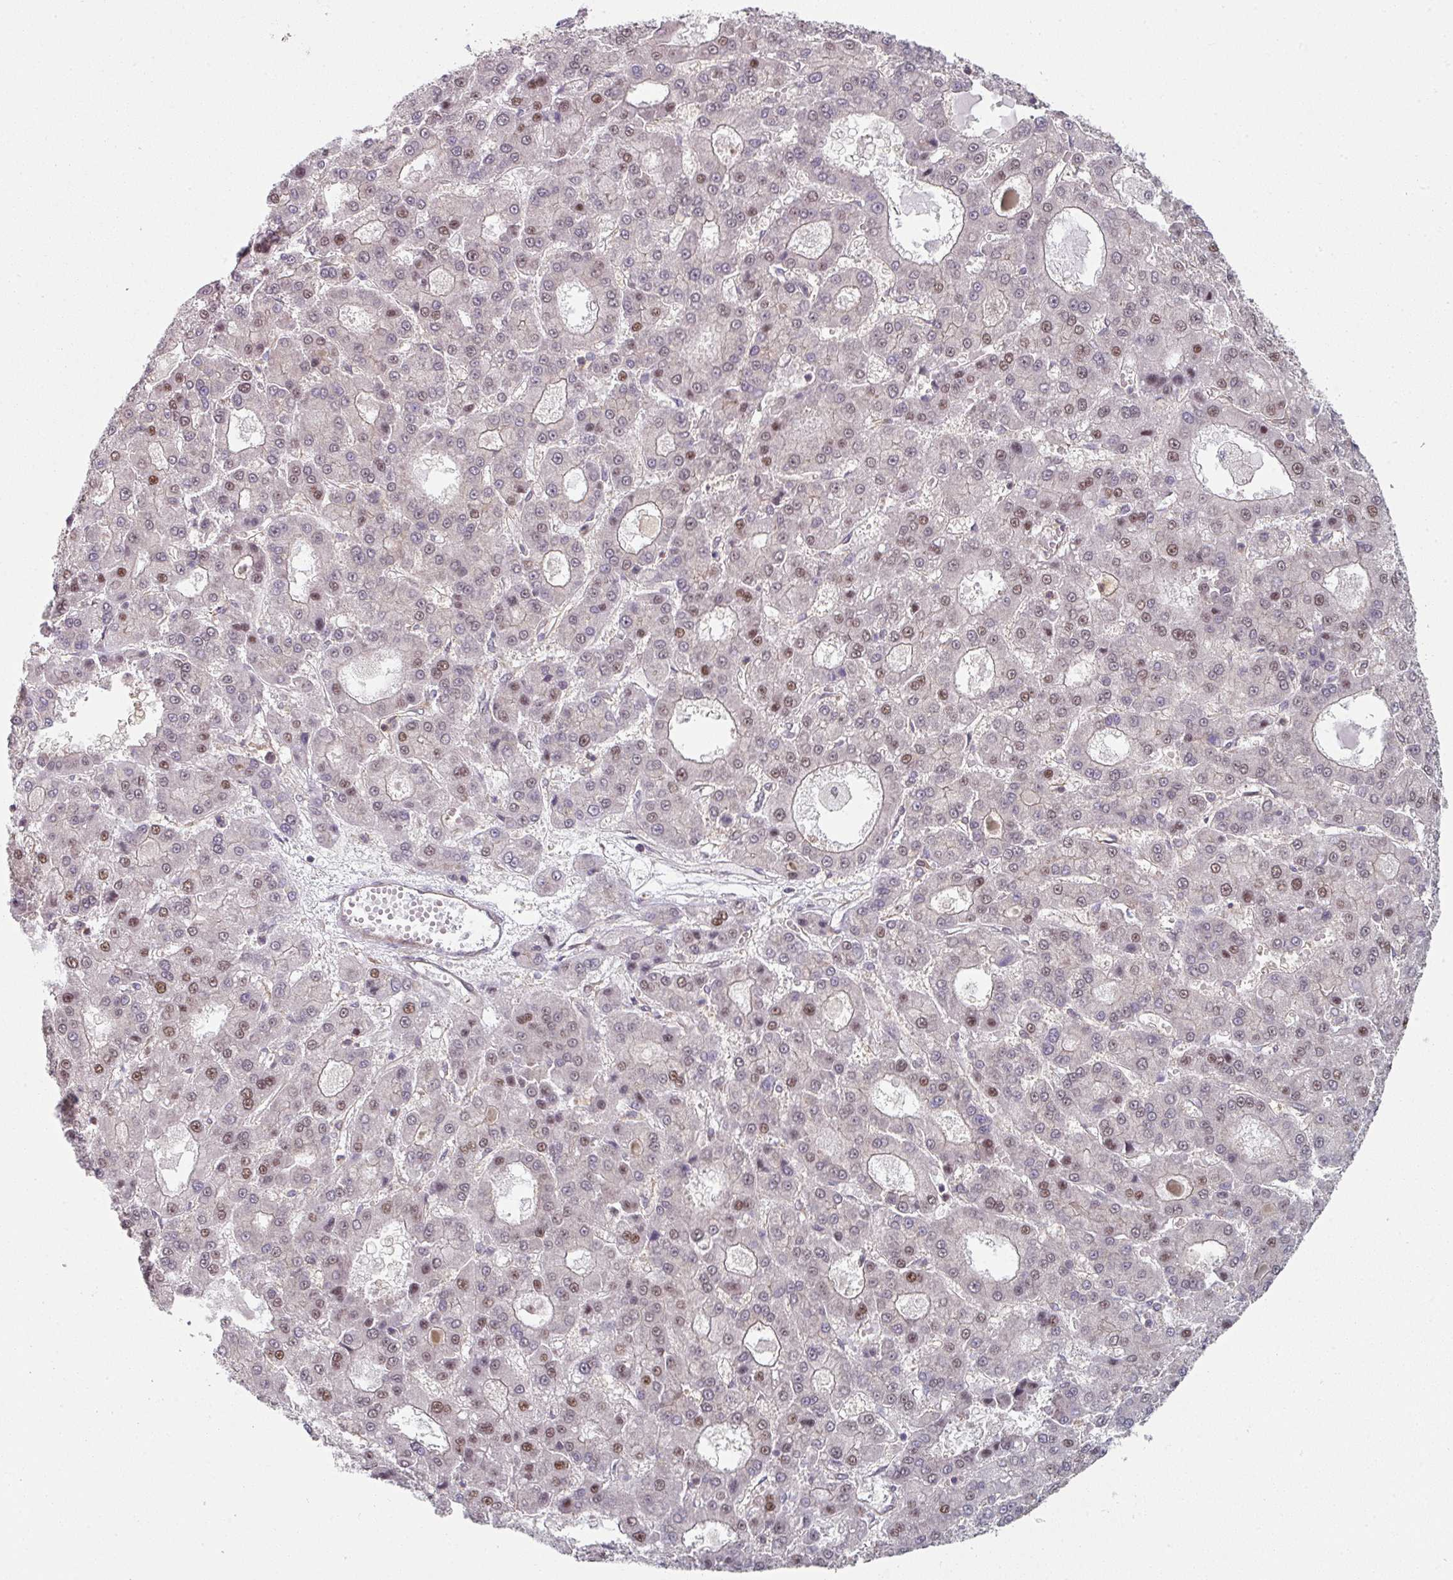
{"staining": {"intensity": "moderate", "quantity": "25%-75%", "location": "nuclear"}, "tissue": "liver cancer", "cell_type": "Tumor cells", "image_type": "cancer", "snomed": [{"axis": "morphology", "description": "Carcinoma, Hepatocellular, NOS"}, {"axis": "topography", "description": "Liver"}], "caption": "Liver cancer stained with a protein marker displays moderate staining in tumor cells.", "gene": "PSME3IP1", "patient": {"sex": "male", "age": 70}}